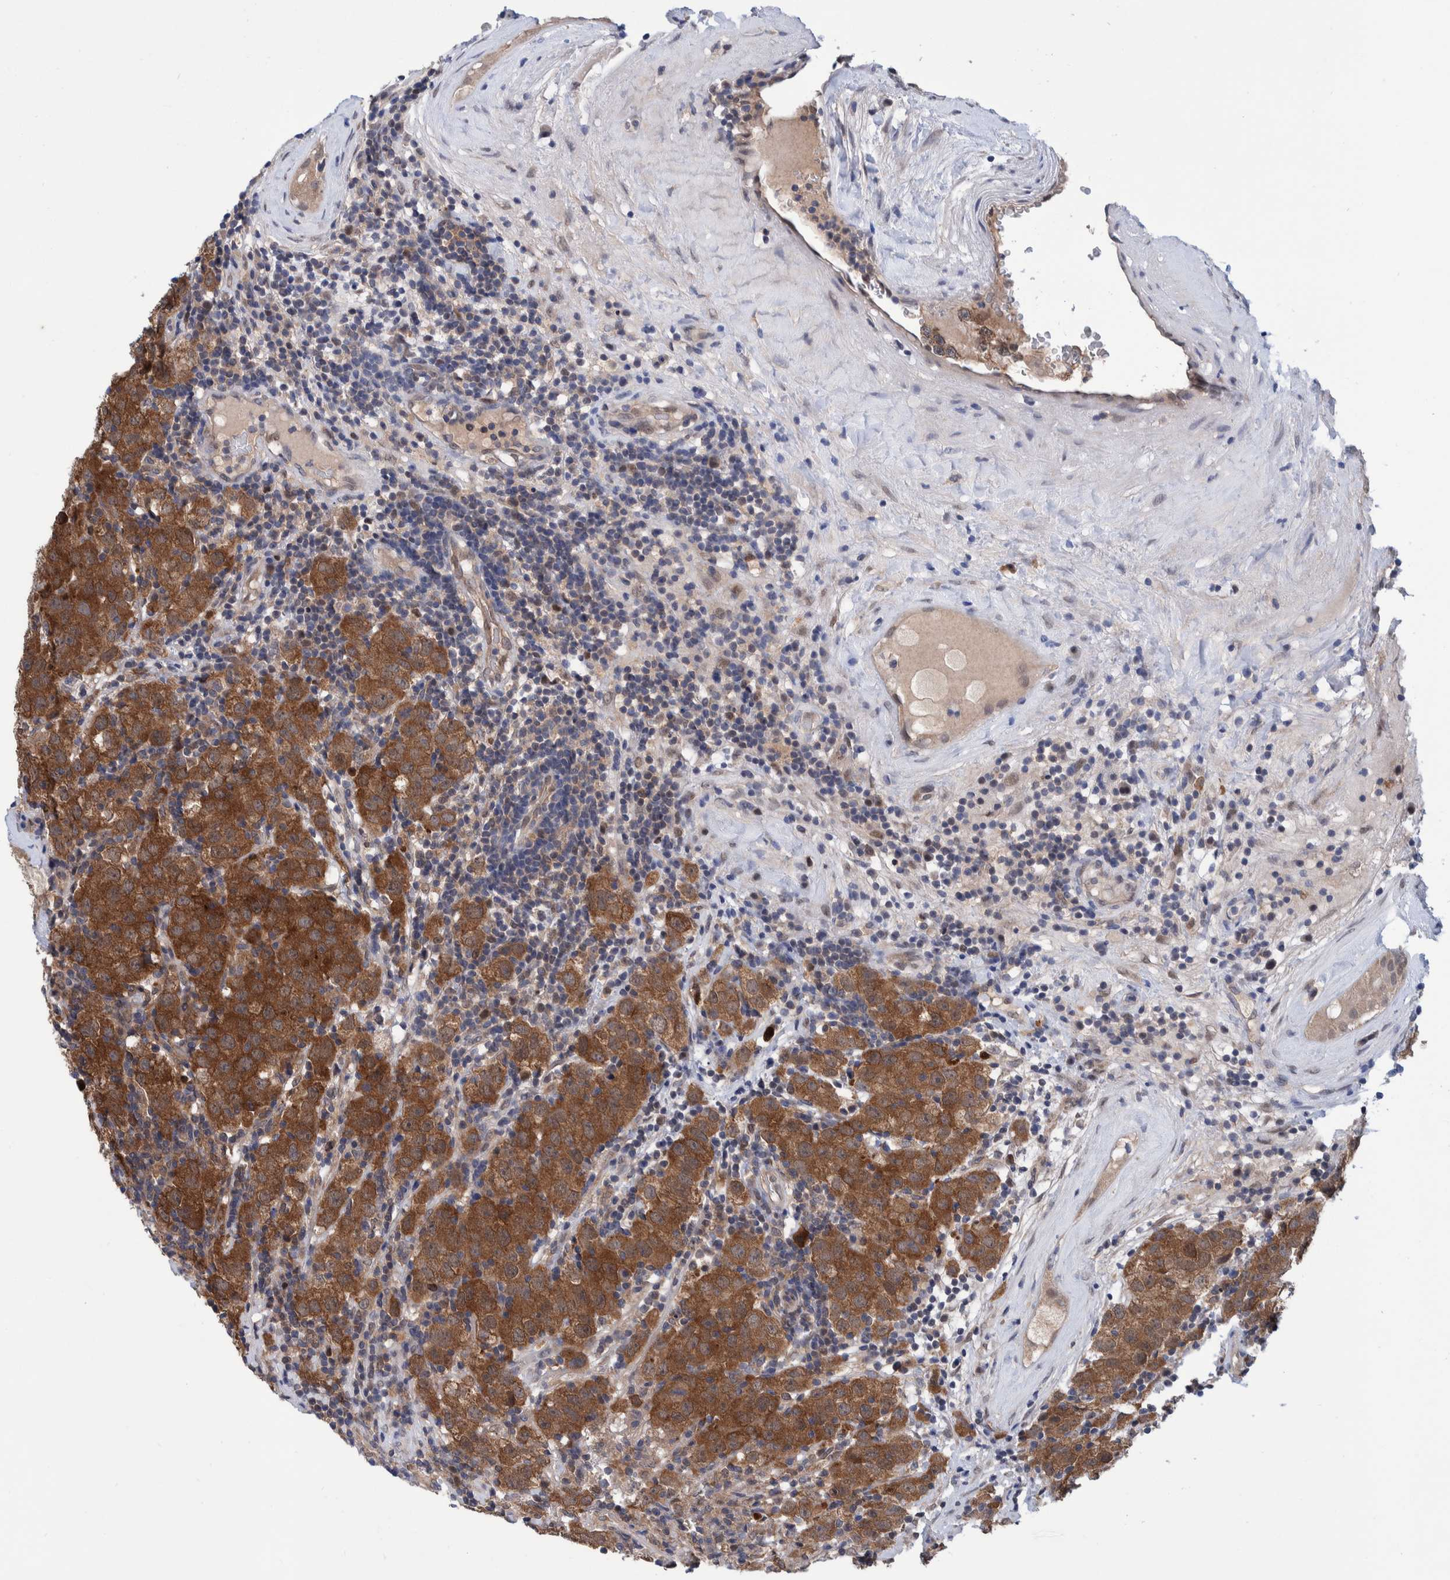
{"staining": {"intensity": "strong", "quantity": ">75%", "location": "cytoplasmic/membranous"}, "tissue": "testis cancer", "cell_type": "Tumor cells", "image_type": "cancer", "snomed": [{"axis": "morphology", "description": "Seminoma, NOS"}, {"axis": "morphology", "description": "Carcinoma, Embryonal, NOS"}, {"axis": "topography", "description": "Testis"}], "caption": "Testis embryonal carcinoma stained with DAB immunohistochemistry (IHC) demonstrates high levels of strong cytoplasmic/membranous positivity in approximately >75% of tumor cells.", "gene": "PFAS", "patient": {"sex": "male", "age": 28}}